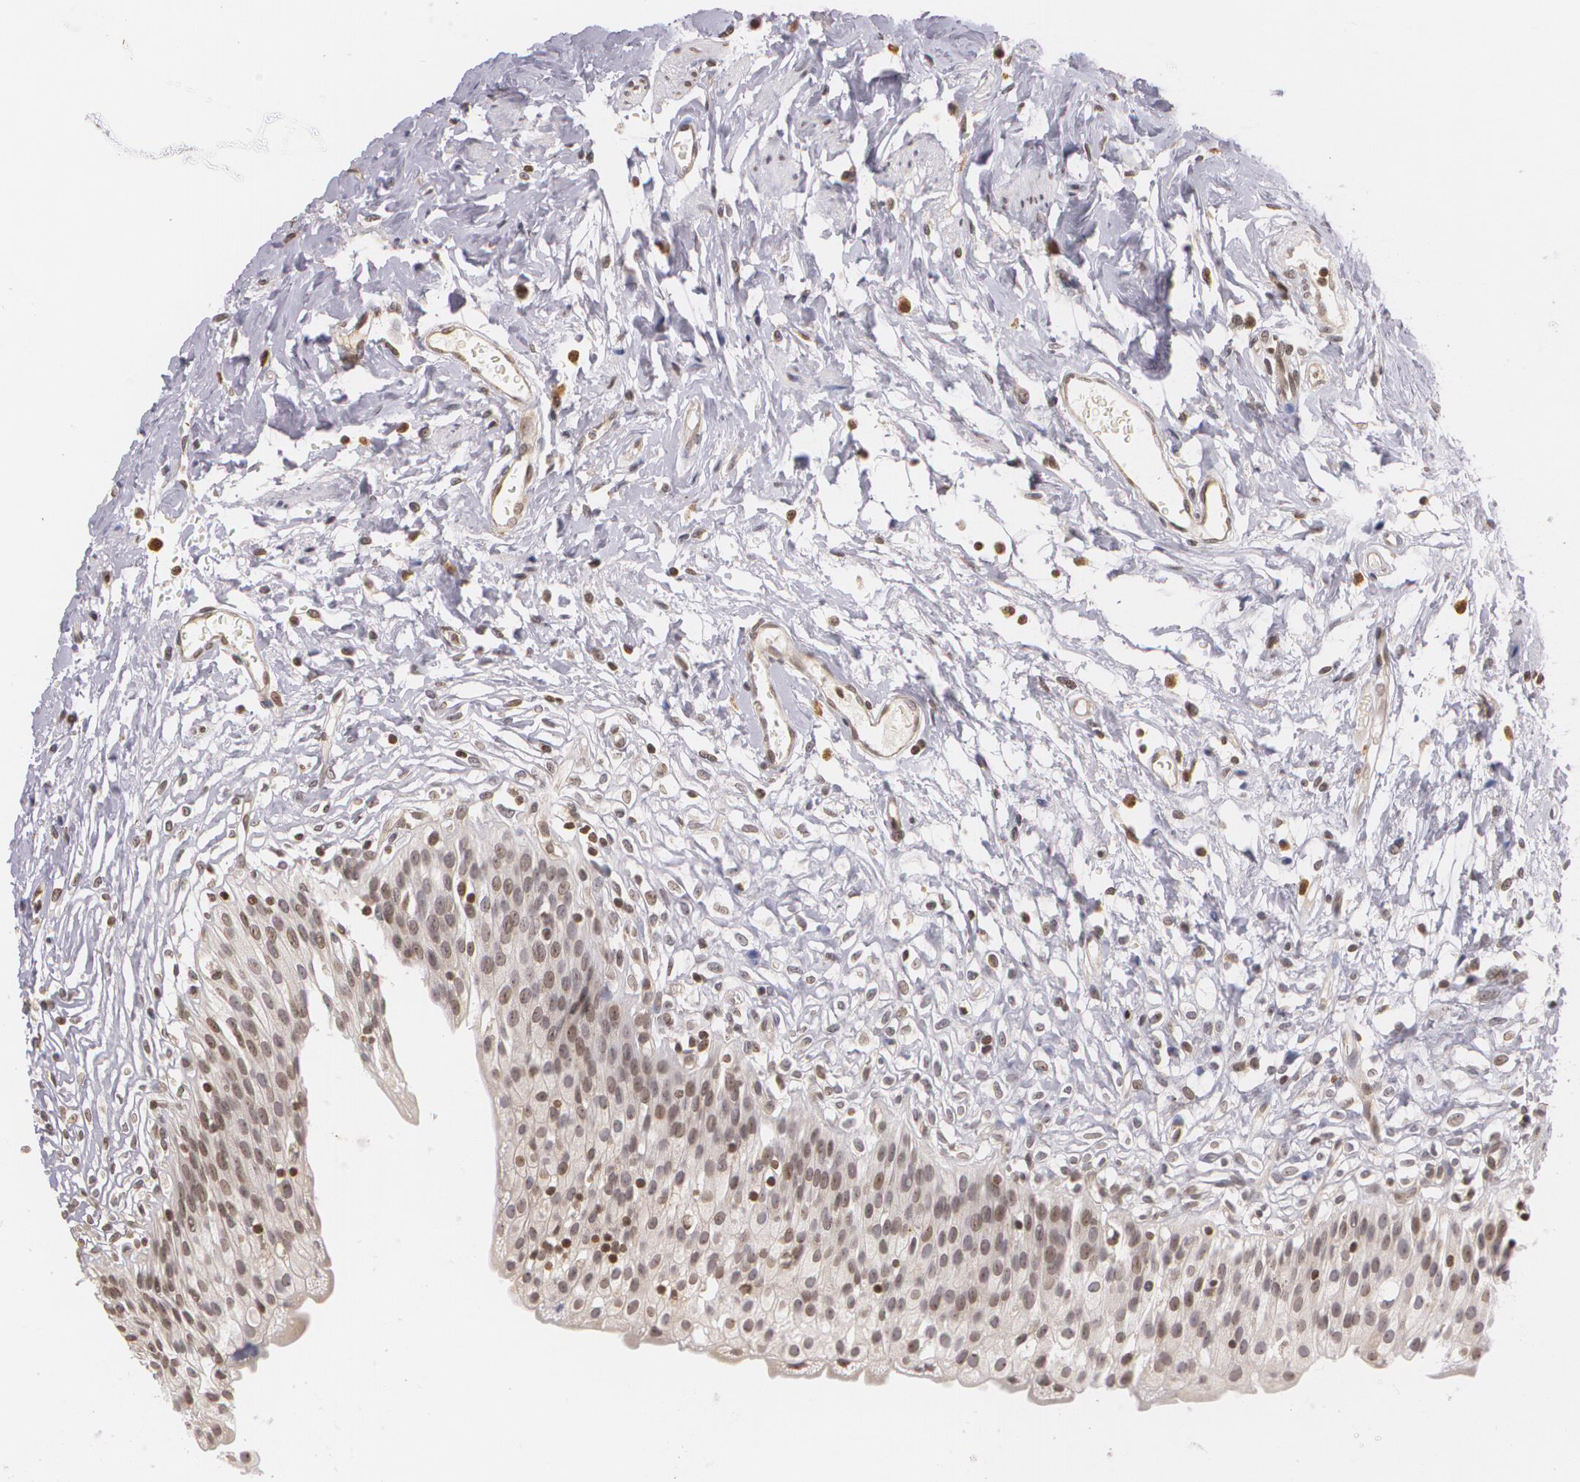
{"staining": {"intensity": "weak", "quantity": "25%-75%", "location": "nuclear"}, "tissue": "urinary bladder", "cell_type": "Urothelial cells", "image_type": "normal", "snomed": [{"axis": "morphology", "description": "Normal tissue, NOS"}, {"axis": "topography", "description": "Urinary bladder"}], "caption": "Protein positivity by immunohistochemistry reveals weak nuclear positivity in about 25%-75% of urothelial cells in unremarkable urinary bladder. (brown staining indicates protein expression, while blue staining denotes nuclei).", "gene": "VAV3", "patient": {"sex": "female", "age": 80}}